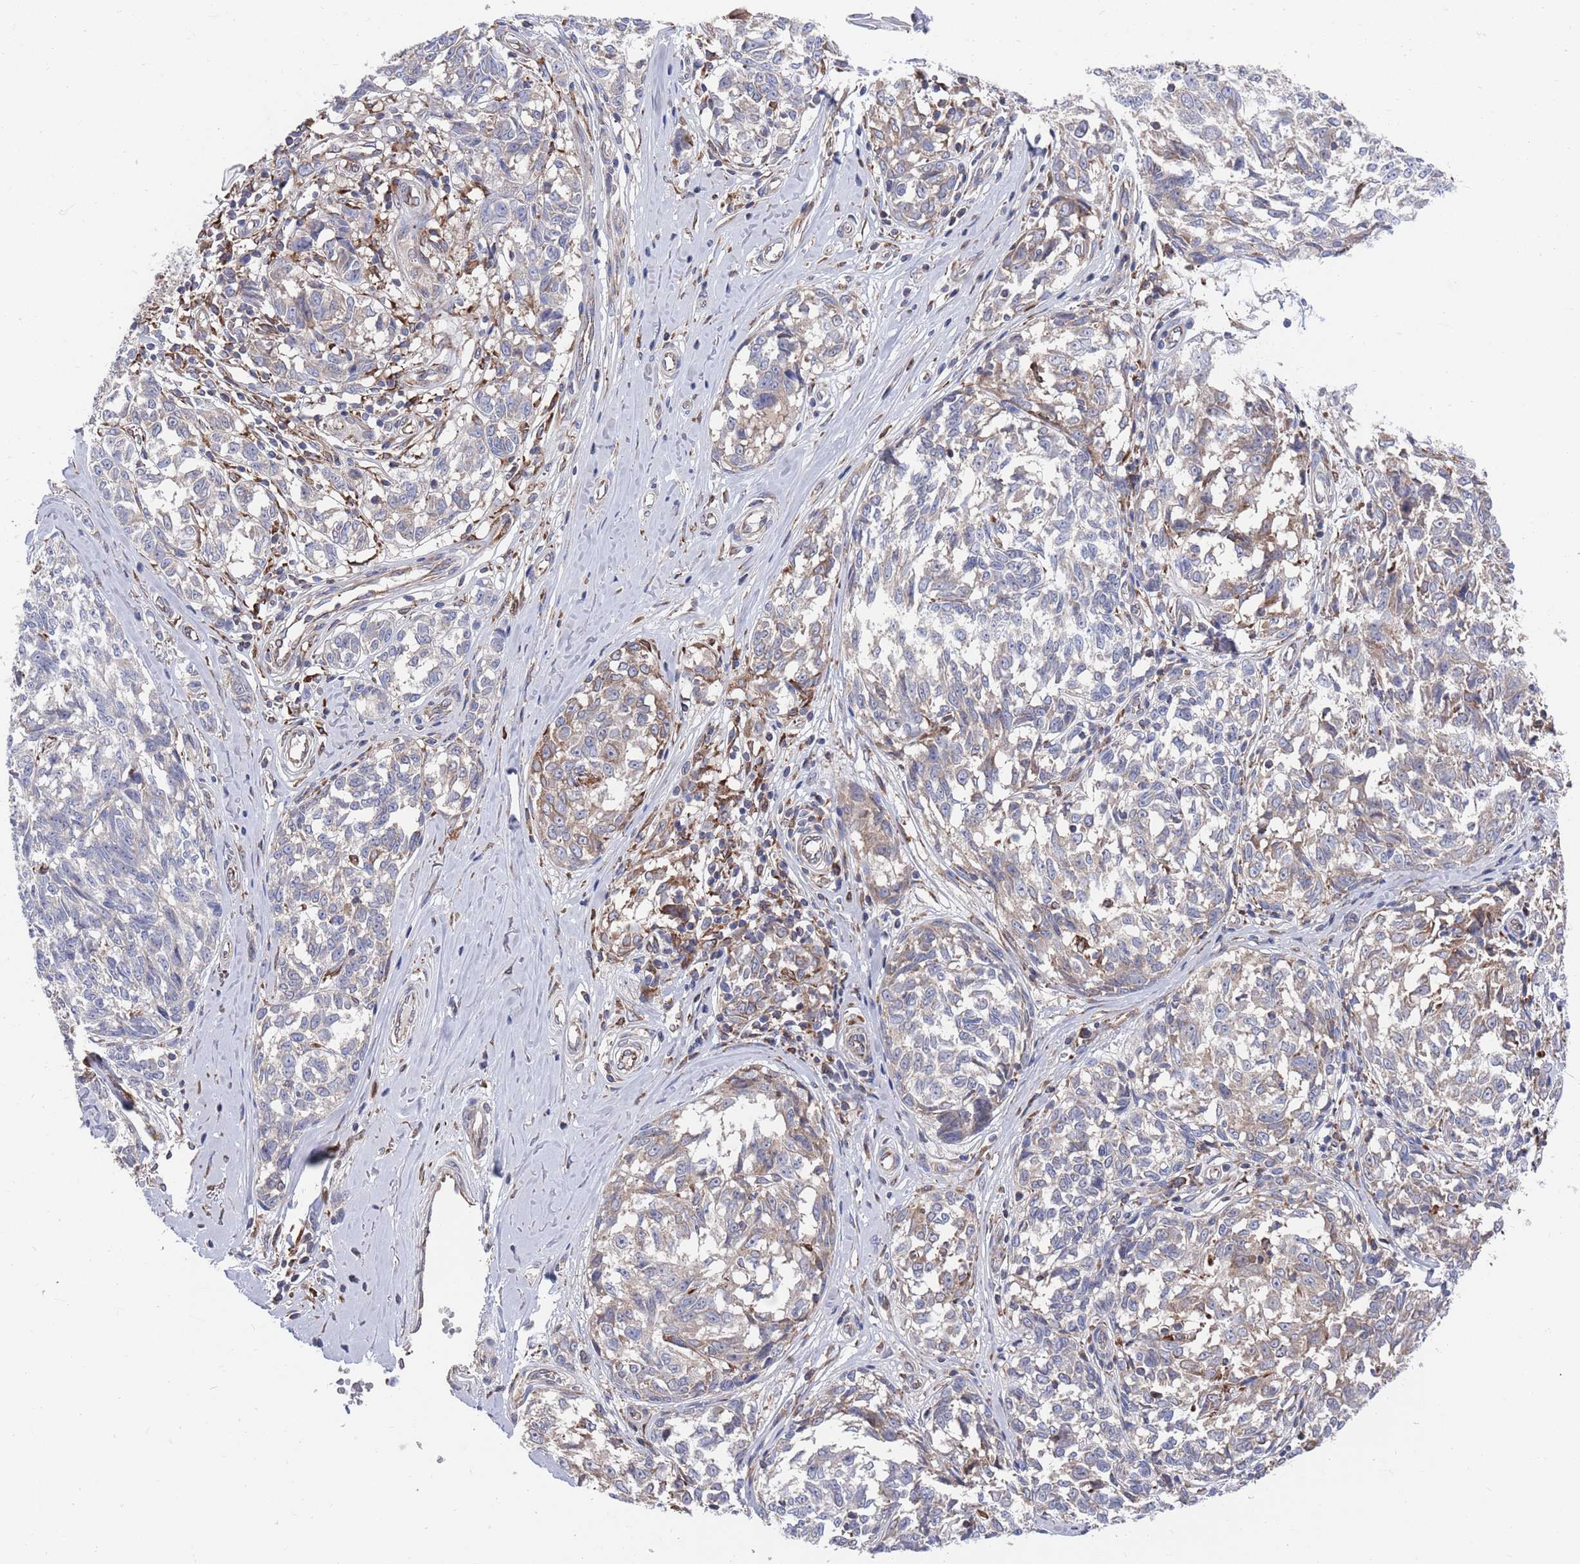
{"staining": {"intensity": "weak", "quantity": "<25%", "location": "cytoplasmic/membranous"}, "tissue": "melanoma", "cell_type": "Tumor cells", "image_type": "cancer", "snomed": [{"axis": "morphology", "description": "Normal tissue, NOS"}, {"axis": "morphology", "description": "Malignant melanoma, NOS"}, {"axis": "topography", "description": "Skin"}], "caption": "Tumor cells show no significant protein positivity in melanoma.", "gene": "GID8", "patient": {"sex": "female", "age": 64}}